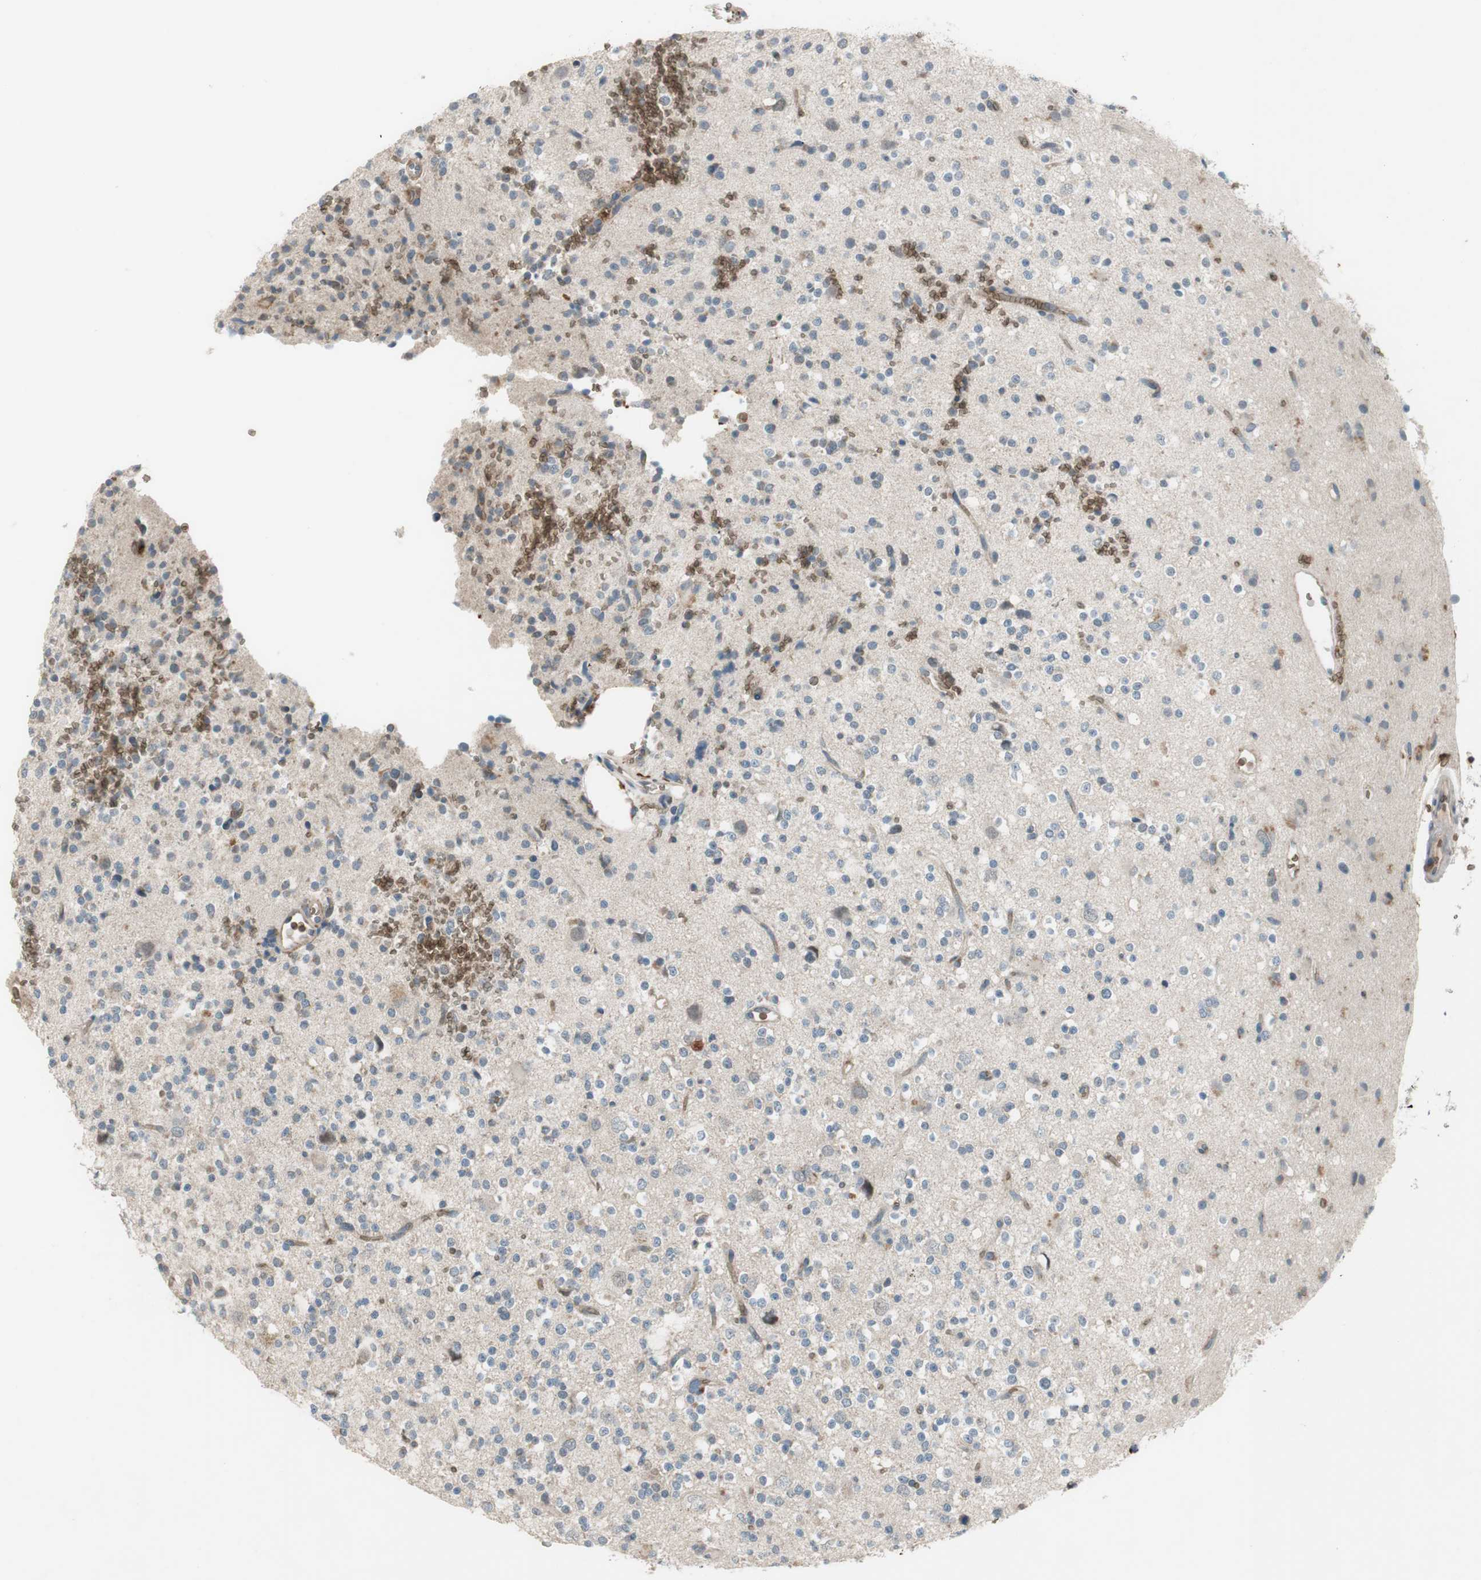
{"staining": {"intensity": "weak", "quantity": "25%-75%", "location": "cytoplasmic/membranous"}, "tissue": "glioma", "cell_type": "Tumor cells", "image_type": "cancer", "snomed": [{"axis": "morphology", "description": "Glioma, malignant, High grade"}, {"axis": "topography", "description": "Brain"}], "caption": "Protein expression by IHC exhibits weak cytoplasmic/membranous positivity in approximately 25%-75% of tumor cells in malignant glioma (high-grade).", "gene": "GYPC", "patient": {"sex": "male", "age": 47}}